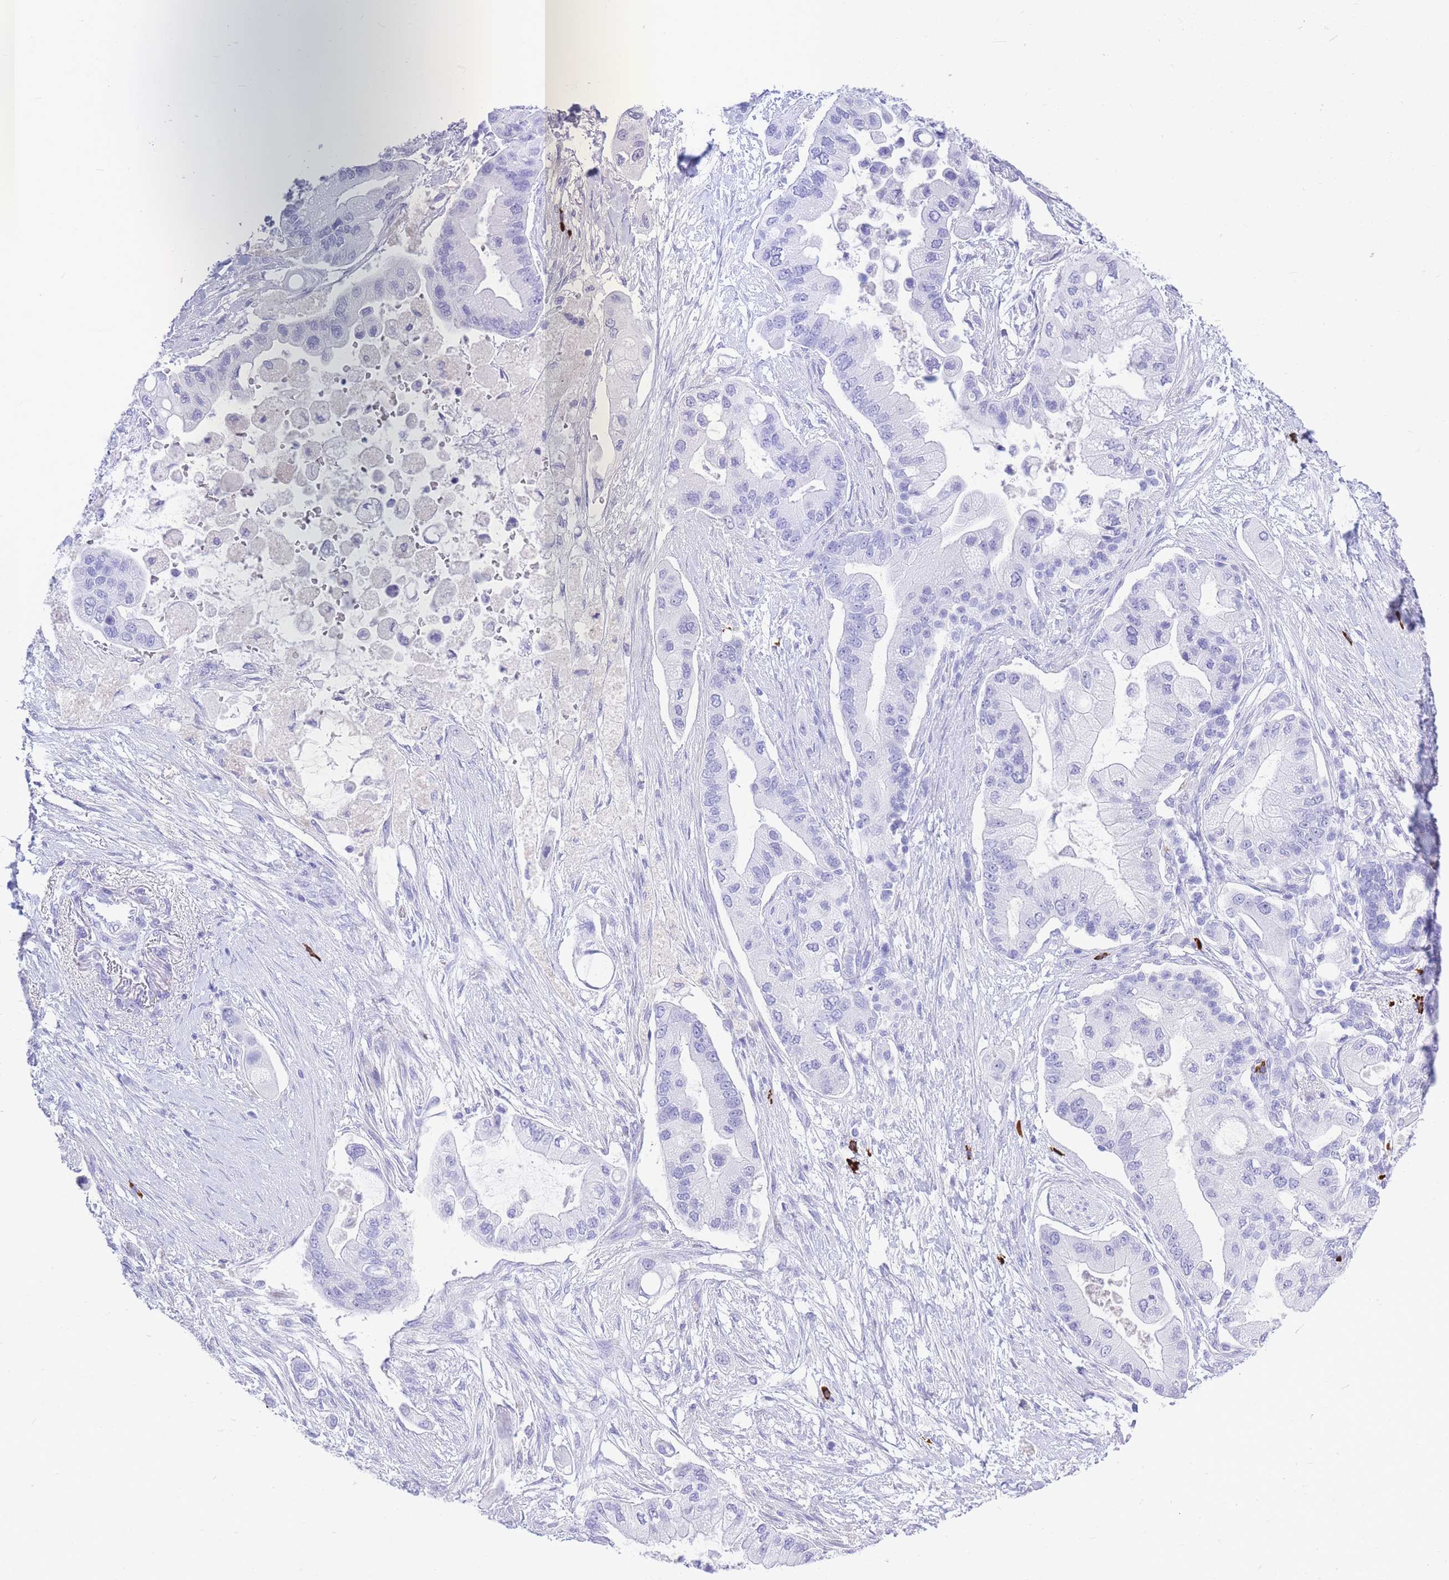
{"staining": {"intensity": "negative", "quantity": "none", "location": "none"}, "tissue": "pancreatic cancer", "cell_type": "Tumor cells", "image_type": "cancer", "snomed": [{"axis": "morphology", "description": "Adenocarcinoma, NOS"}, {"axis": "topography", "description": "Pancreas"}], "caption": "Immunohistochemistry (IHC) histopathology image of neoplastic tissue: adenocarcinoma (pancreatic) stained with DAB (3,3'-diaminobenzidine) shows no significant protein positivity in tumor cells.", "gene": "ZFP62", "patient": {"sex": "male", "age": 57}}